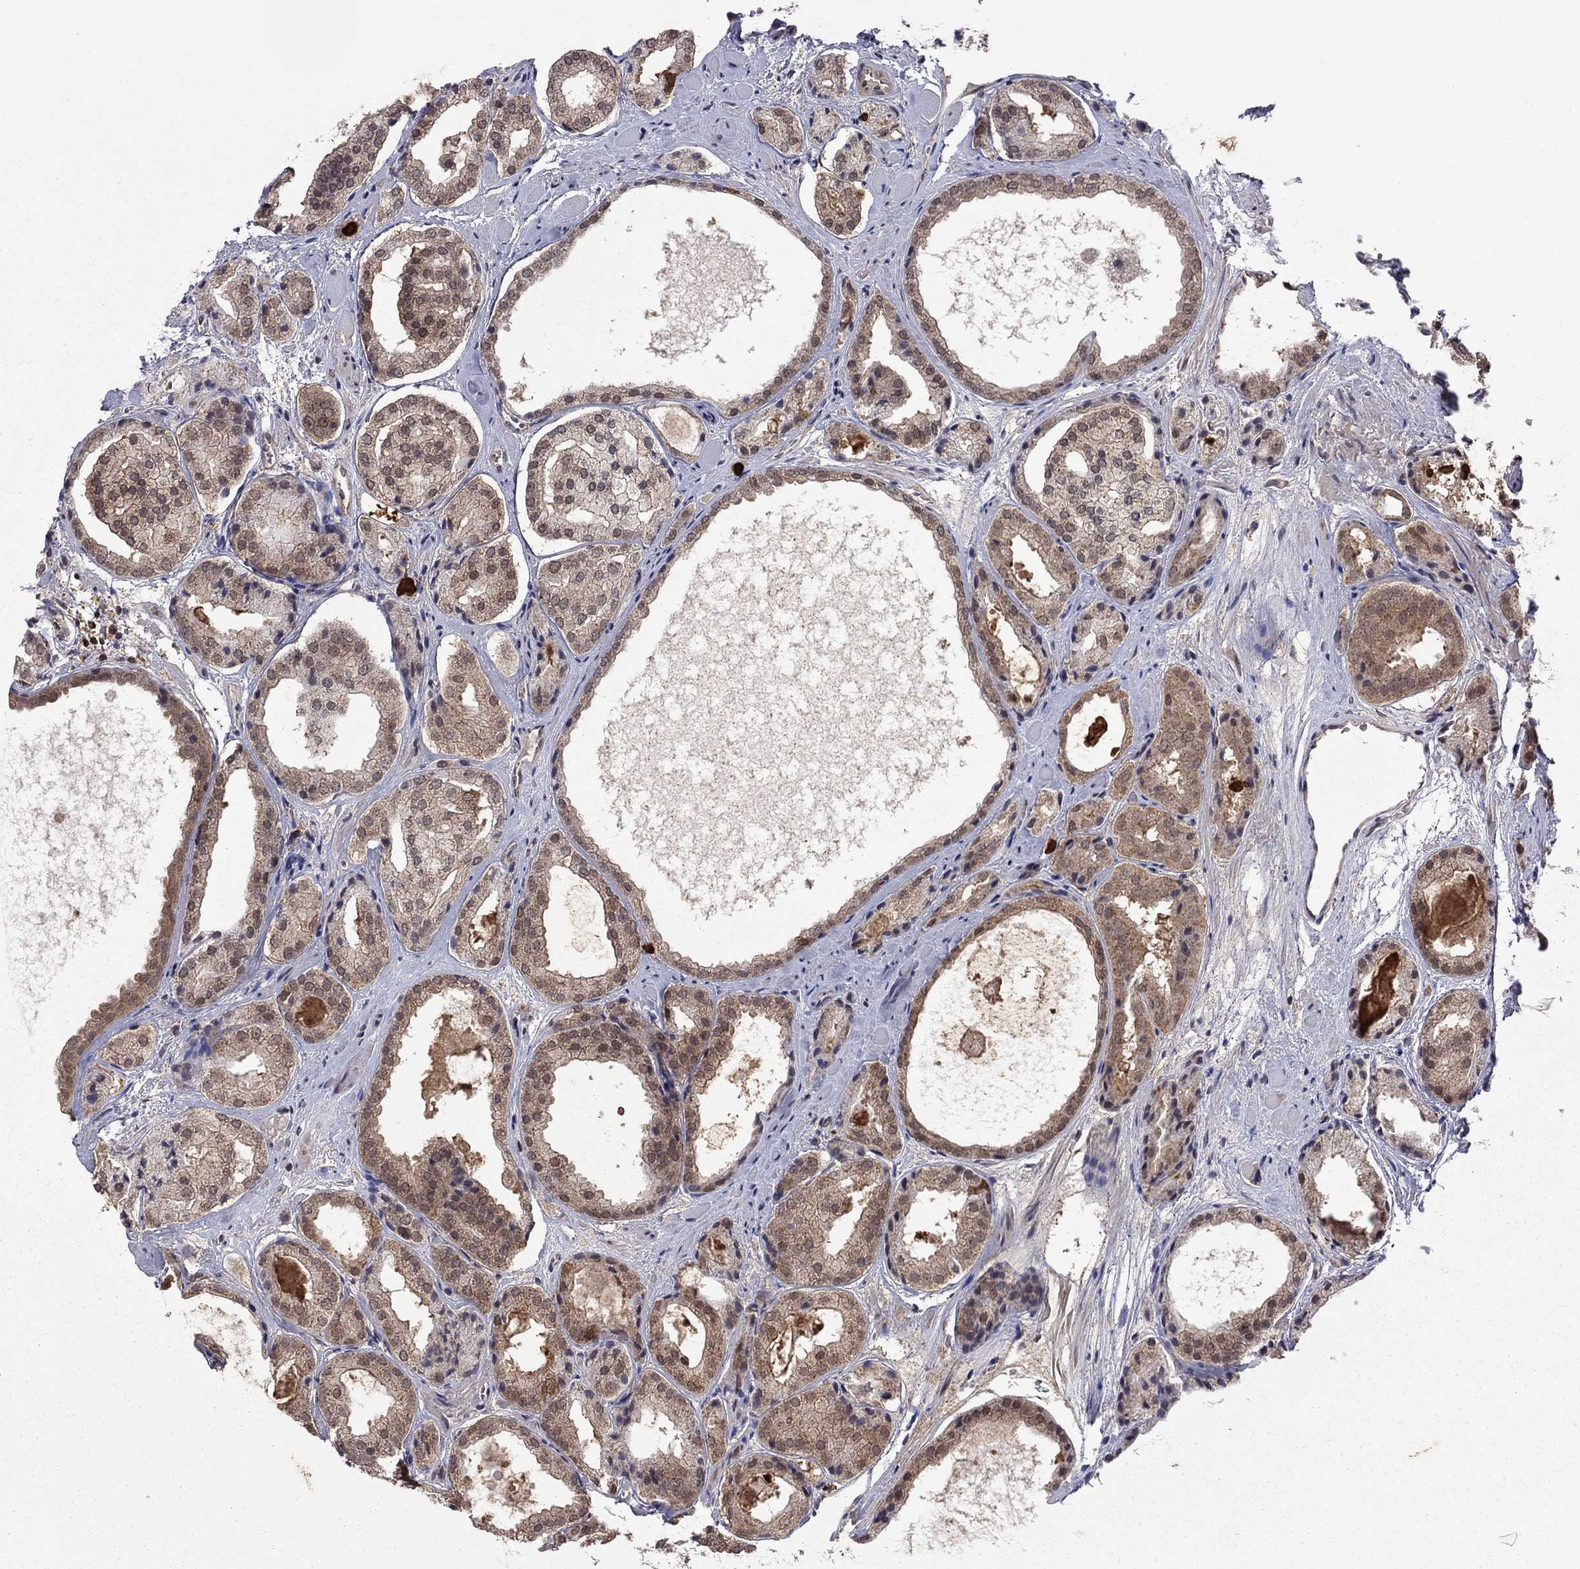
{"staining": {"intensity": "moderate", "quantity": "25%-75%", "location": "cytoplasmic/membranous"}, "tissue": "prostate cancer", "cell_type": "Tumor cells", "image_type": "cancer", "snomed": [{"axis": "morphology", "description": "Adenocarcinoma, Low grade"}, {"axis": "topography", "description": "Prostate"}], "caption": "Protein expression analysis of prostate cancer demonstrates moderate cytoplasmic/membranous expression in approximately 25%-75% of tumor cells.", "gene": "GPAA1", "patient": {"sex": "male", "age": 69}}